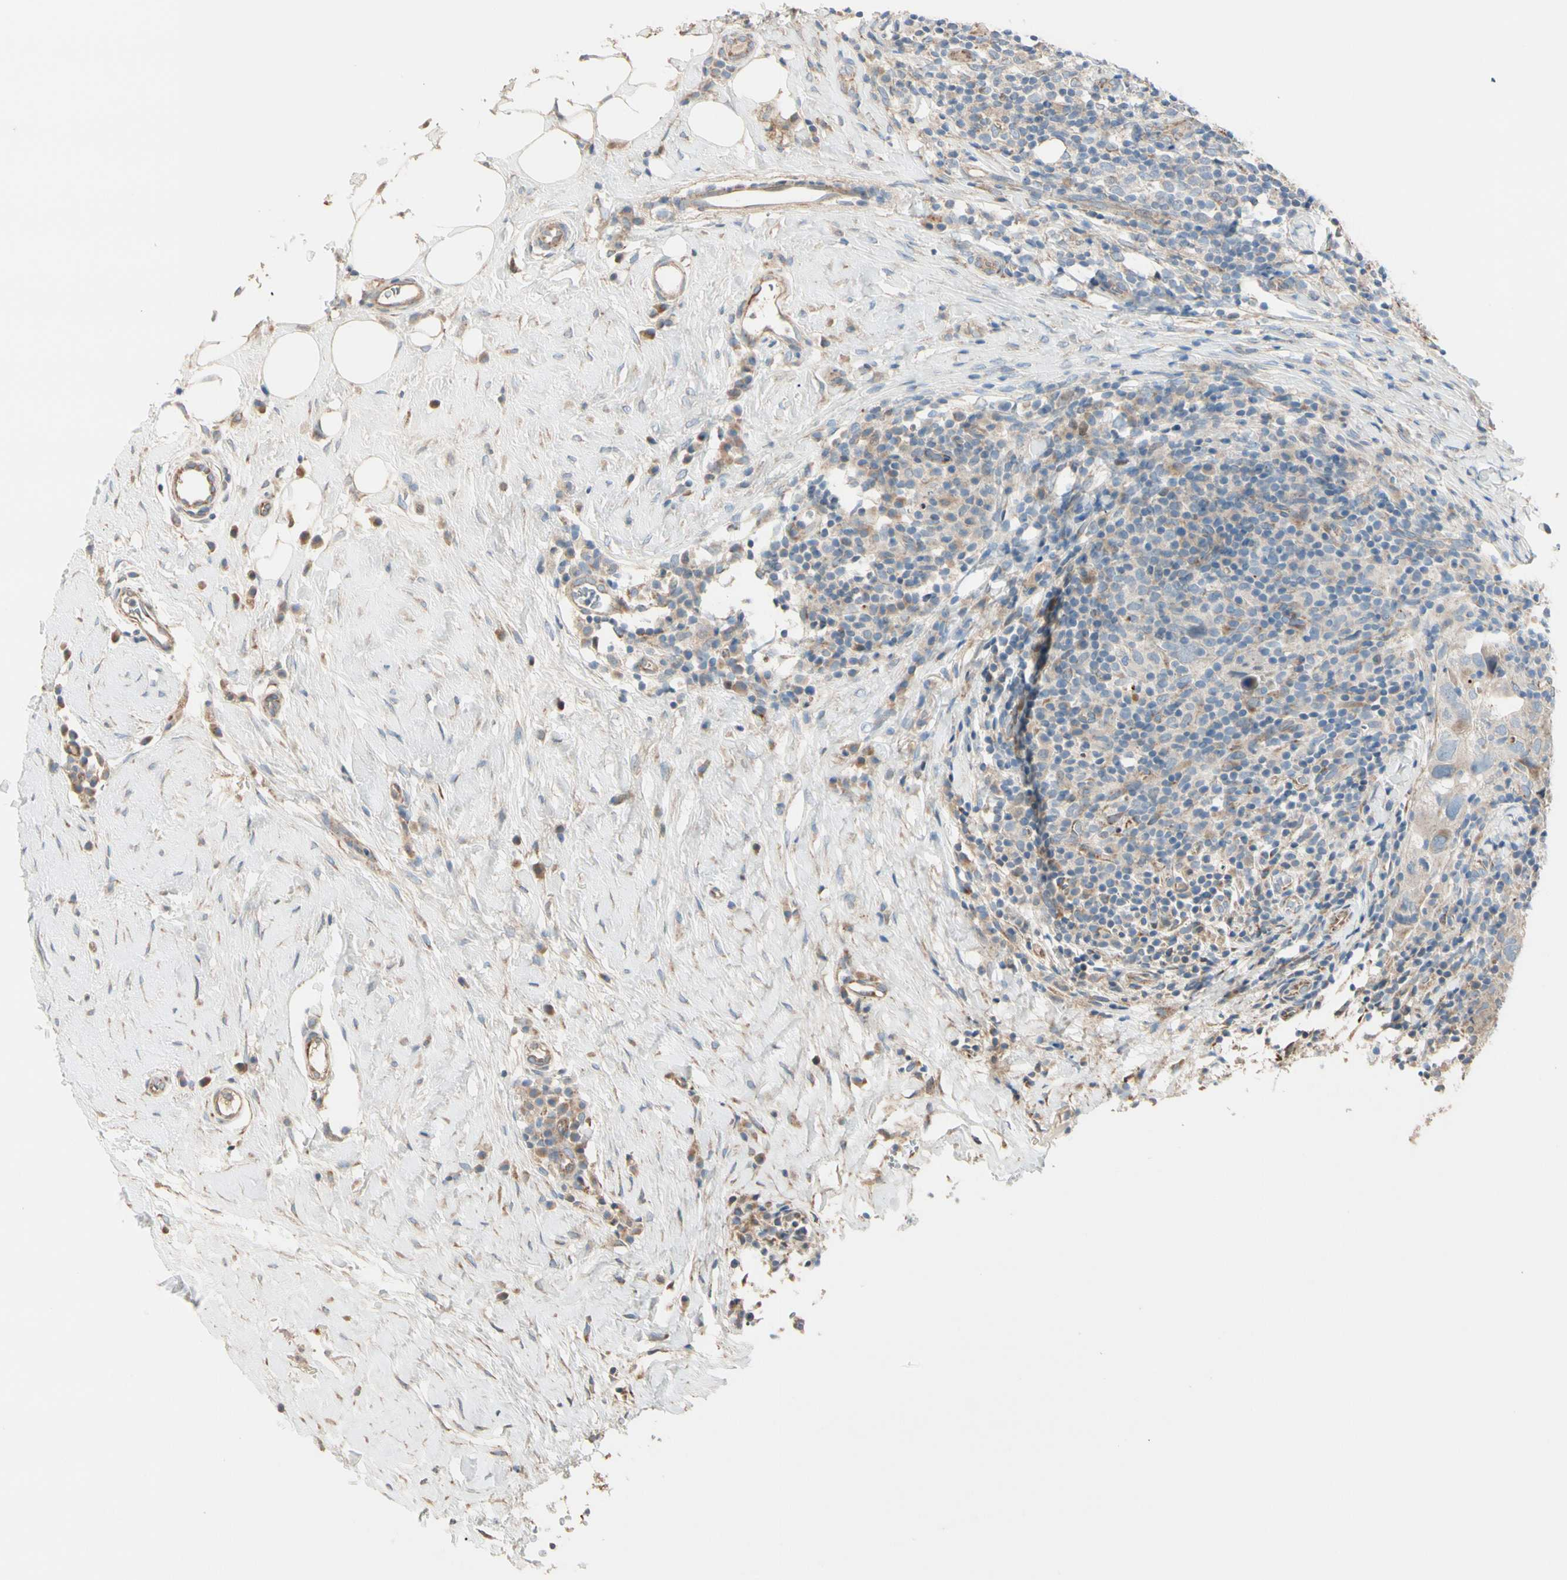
{"staining": {"intensity": "weak", "quantity": ">75%", "location": "cytoplasmic/membranous"}, "tissue": "breast cancer", "cell_type": "Tumor cells", "image_type": "cancer", "snomed": [{"axis": "morphology", "description": "Duct carcinoma"}, {"axis": "topography", "description": "Breast"}], "caption": "A micrograph of human breast infiltrating ductal carcinoma stained for a protein shows weak cytoplasmic/membranous brown staining in tumor cells.", "gene": "EPHA3", "patient": {"sex": "female", "age": 37}}